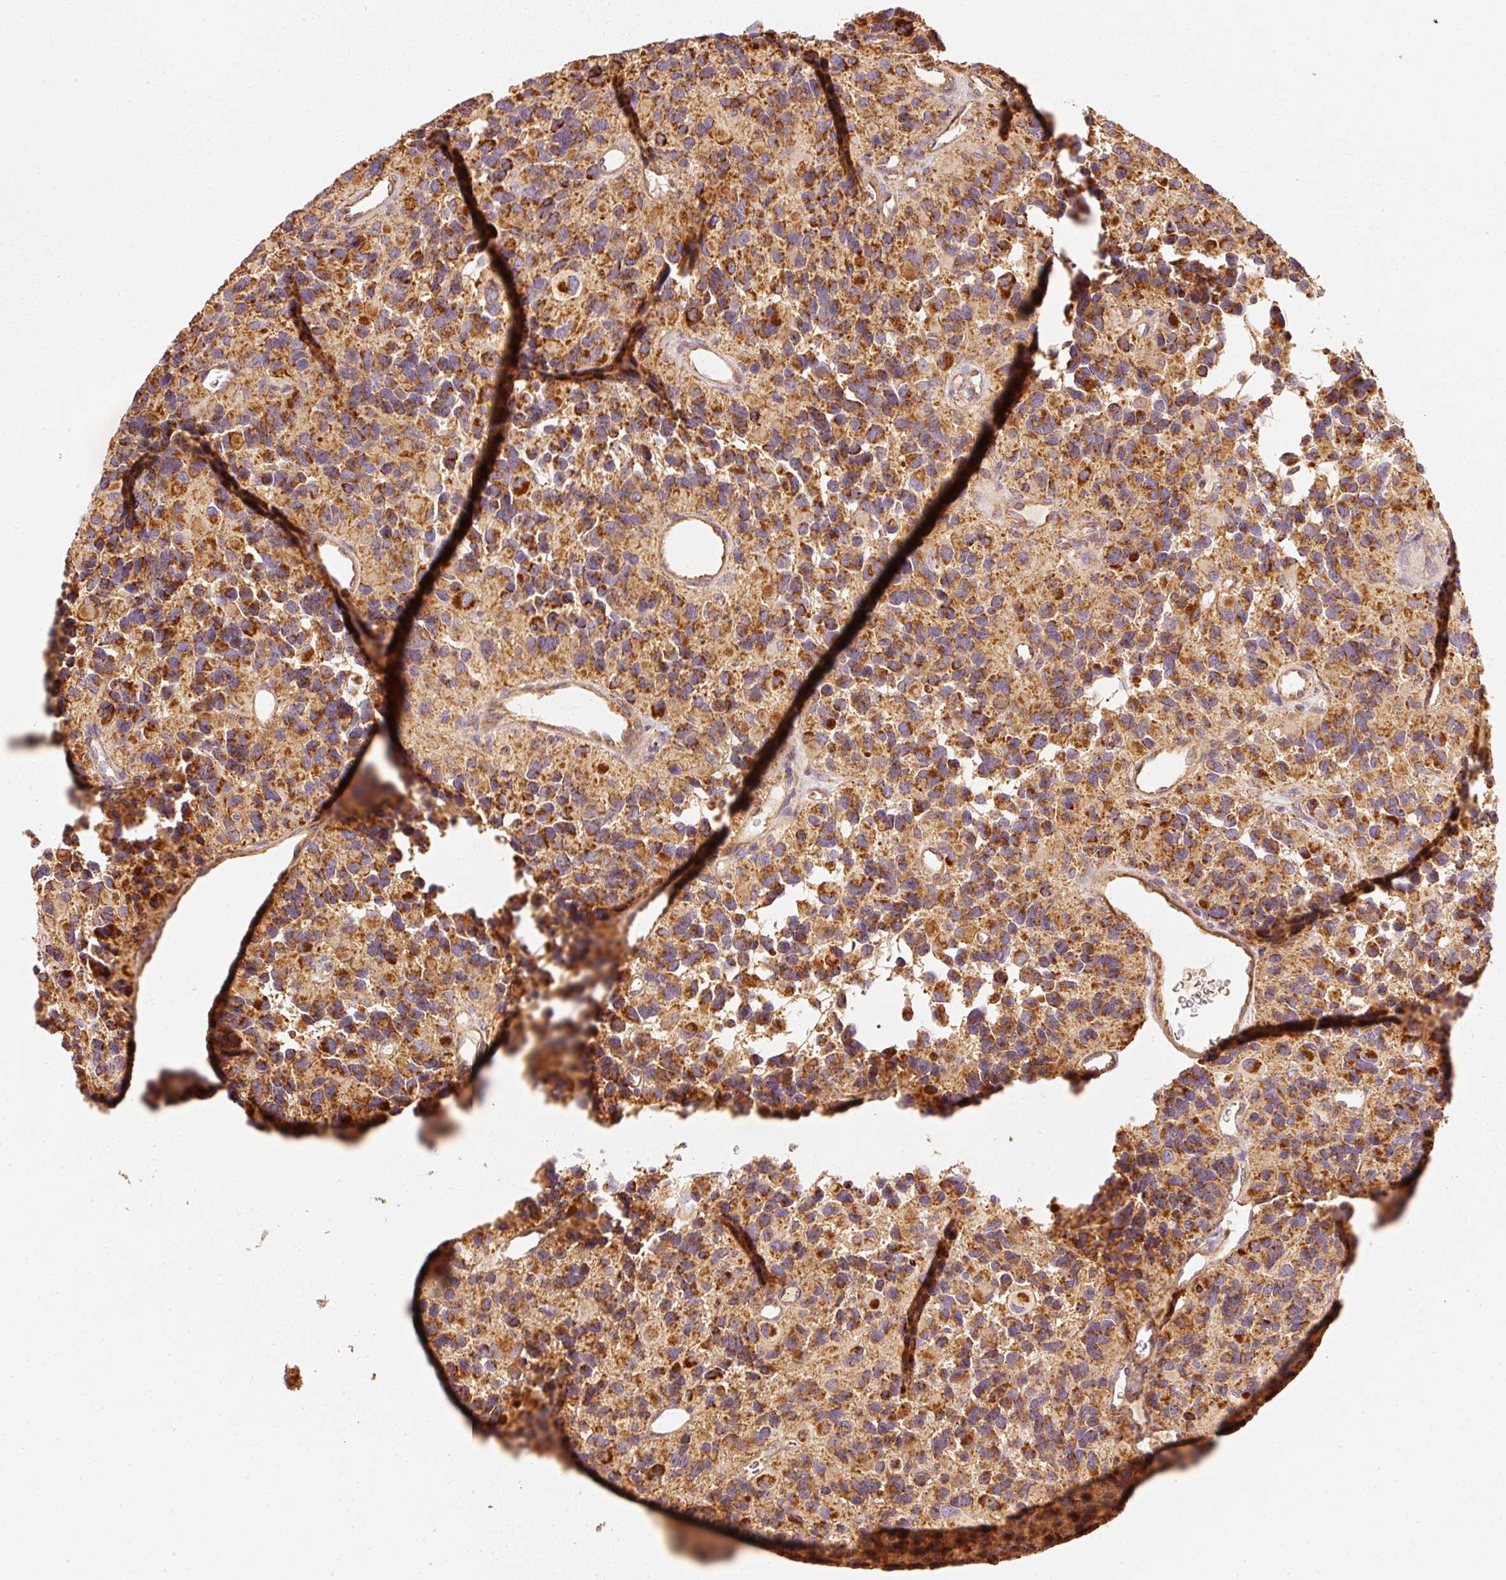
{"staining": {"intensity": "strong", "quantity": ">75%", "location": "cytoplasmic/membranous"}, "tissue": "glioma", "cell_type": "Tumor cells", "image_type": "cancer", "snomed": [{"axis": "morphology", "description": "Glioma, malignant, High grade"}, {"axis": "topography", "description": "Brain"}], "caption": "Immunohistochemical staining of human malignant glioma (high-grade) exhibits high levels of strong cytoplasmic/membranous positivity in about >75% of tumor cells.", "gene": "TOMM40", "patient": {"sex": "male", "age": 77}}